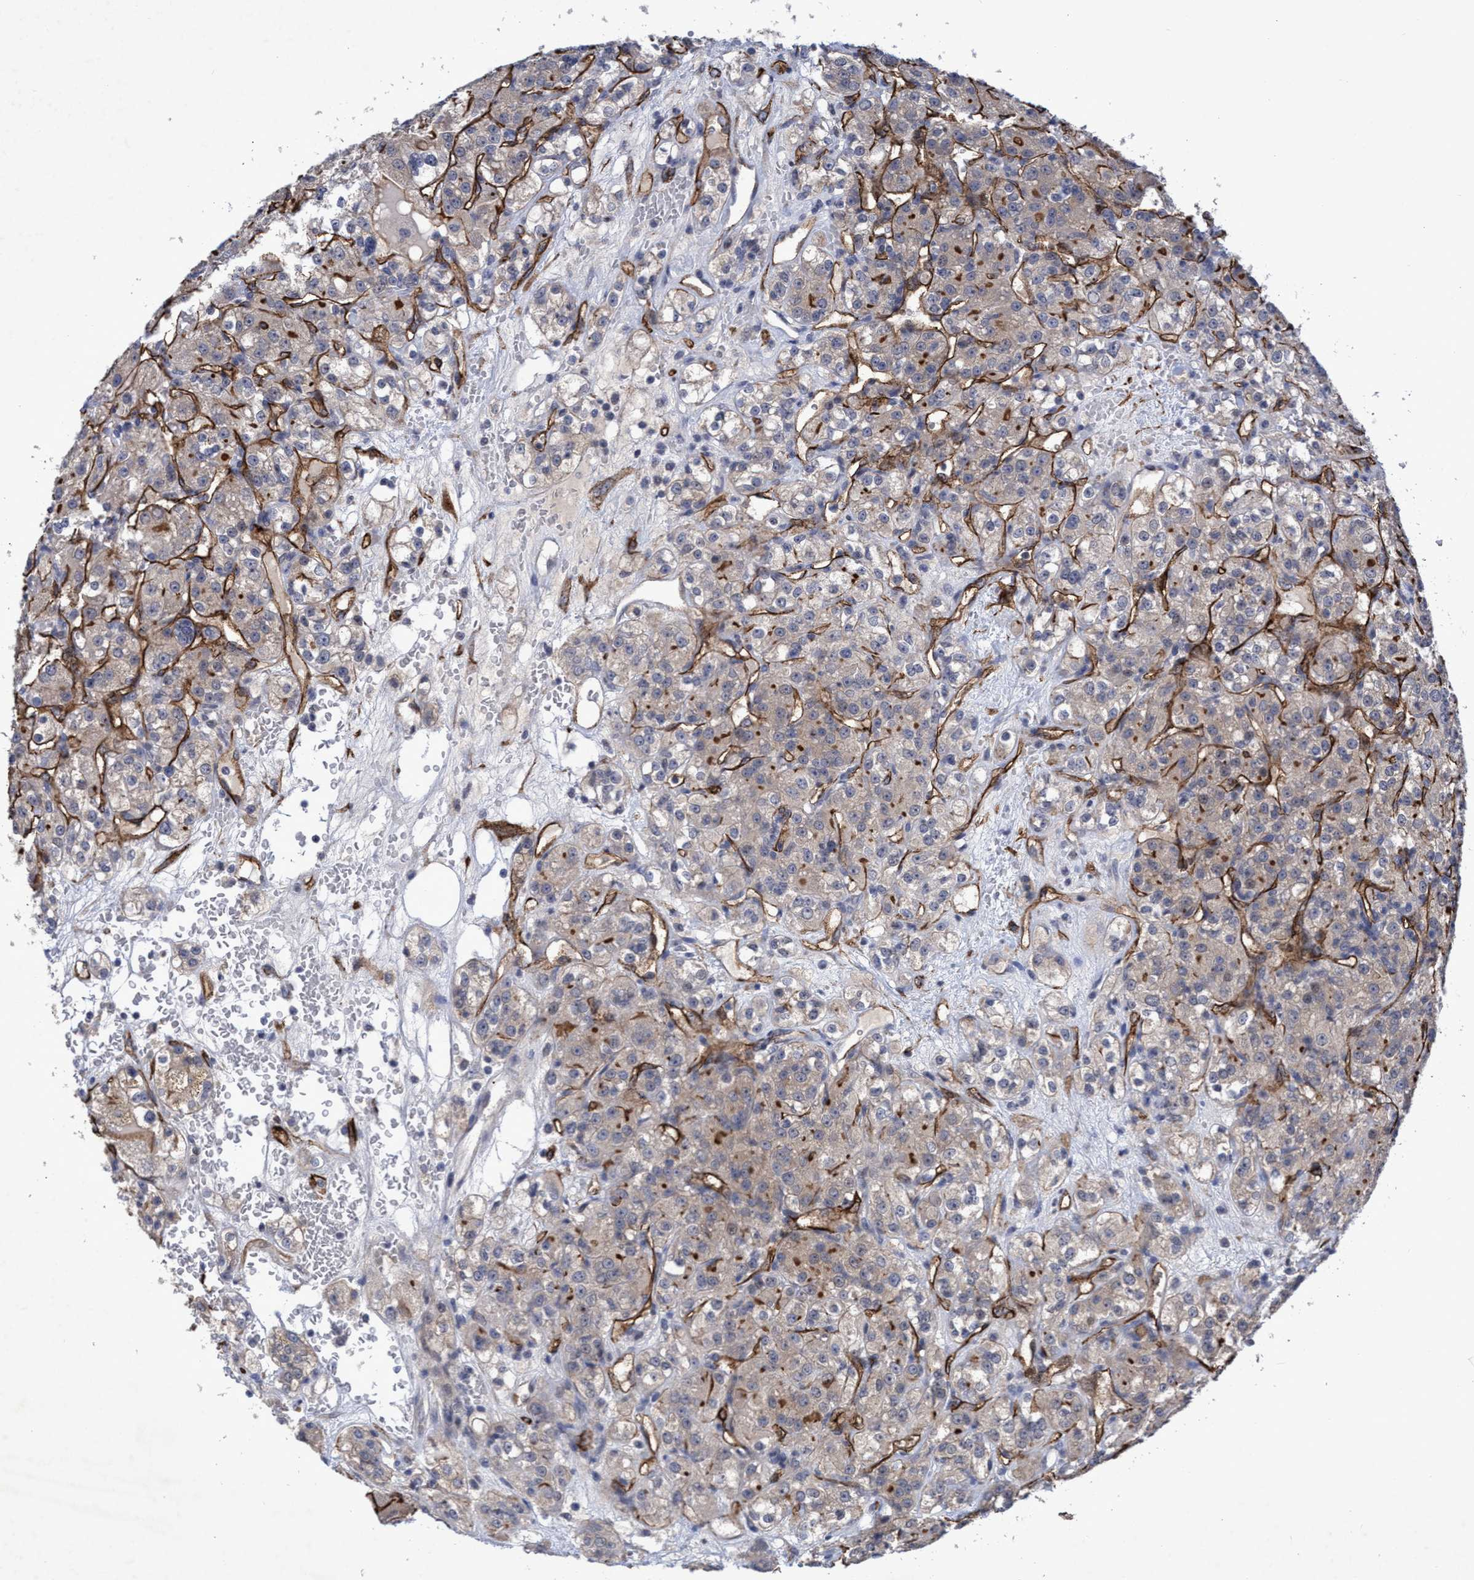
{"staining": {"intensity": "weak", "quantity": "25%-75%", "location": "cytoplasmic/membranous"}, "tissue": "renal cancer", "cell_type": "Tumor cells", "image_type": "cancer", "snomed": [{"axis": "morphology", "description": "Normal tissue, NOS"}, {"axis": "morphology", "description": "Adenocarcinoma, NOS"}, {"axis": "topography", "description": "Kidney"}], "caption": "Immunohistochemistry (IHC) image of human renal cancer stained for a protein (brown), which exhibits low levels of weak cytoplasmic/membranous expression in about 25%-75% of tumor cells.", "gene": "ZNF750", "patient": {"sex": "male", "age": 61}}